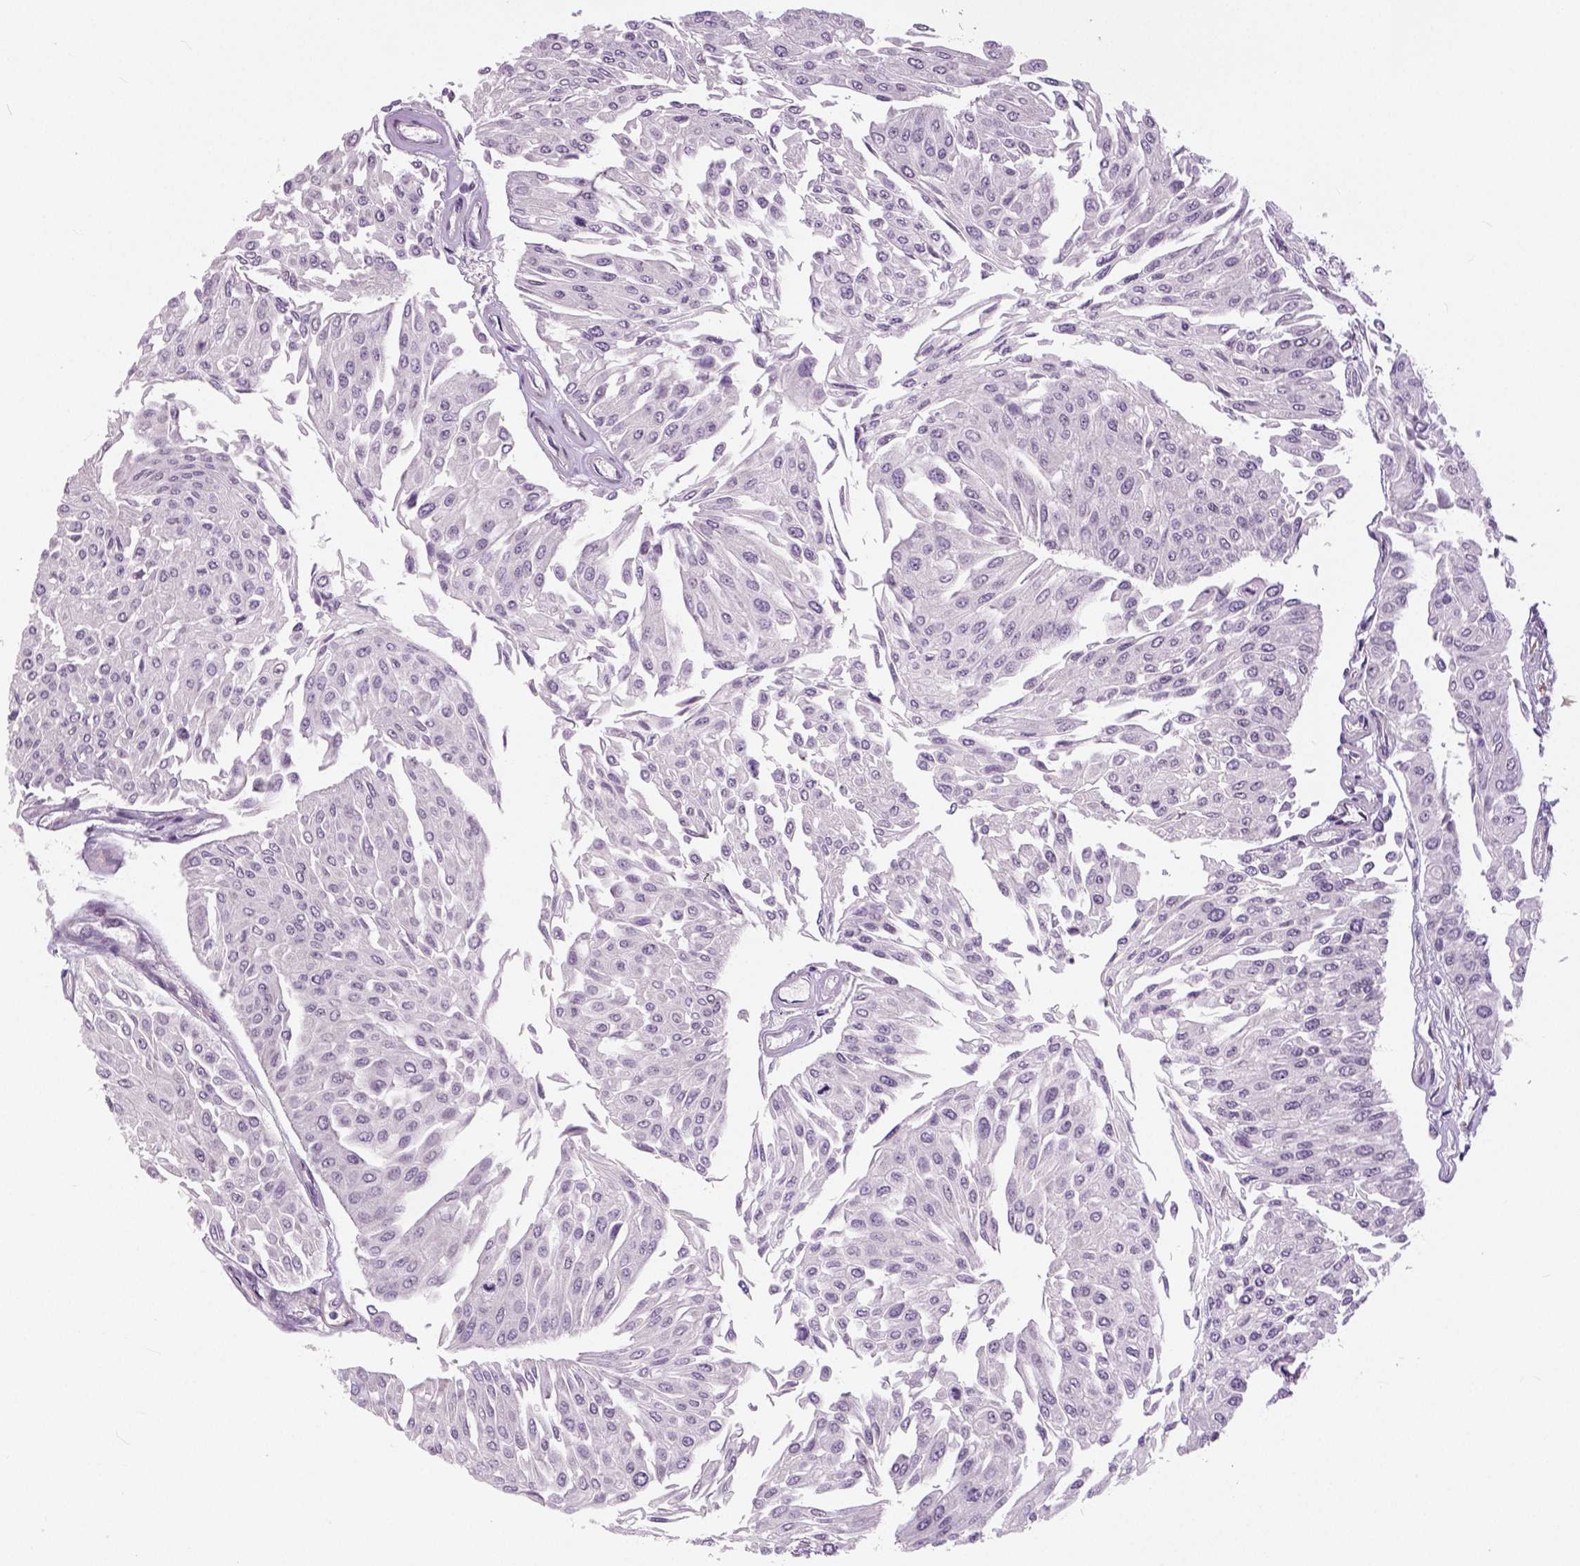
{"staining": {"intensity": "negative", "quantity": "none", "location": "none"}, "tissue": "urothelial cancer", "cell_type": "Tumor cells", "image_type": "cancer", "snomed": [{"axis": "morphology", "description": "Urothelial carcinoma, NOS"}, {"axis": "topography", "description": "Urinary bladder"}], "caption": "Image shows no protein staining in tumor cells of transitional cell carcinoma tissue.", "gene": "NECAB1", "patient": {"sex": "male", "age": 67}}